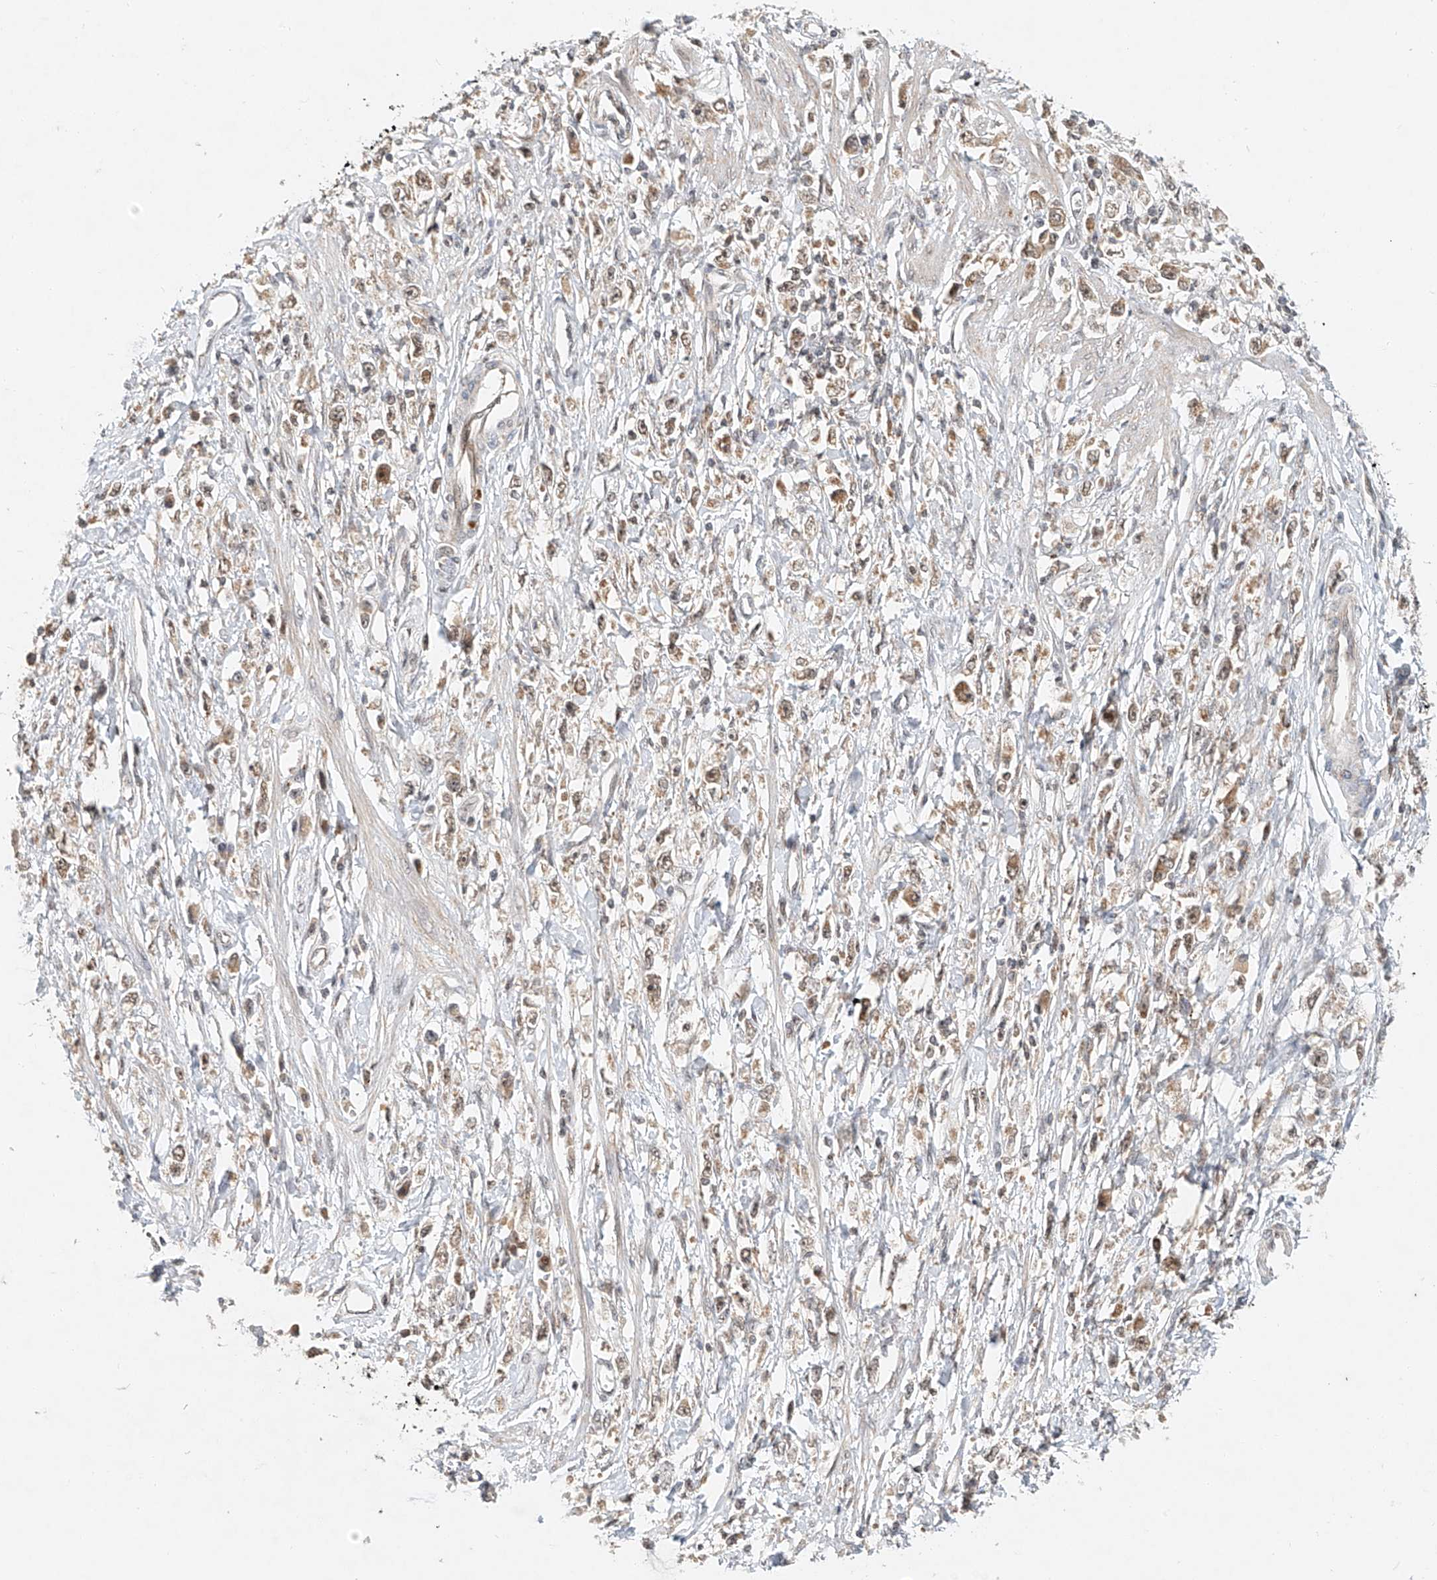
{"staining": {"intensity": "weak", "quantity": ">75%", "location": "cytoplasmic/membranous,nuclear"}, "tissue": "stomach cancer", "cell_type": "Tumor cells", "image_type": "cancer", "snomed": [{"axis": "morphology", "description": "Adenocarcinoma, NOS"}, {"axis": "topography", "description": "Stomach"}], "caption": "Protein expression analysis of human stomach cancer (adenocarcinoma) reveals weak cytoplasmic/membranous and nuclear positivity in about >75% of tumor cells.", "gene": "SYTL3", "patient": {"sex": "female", "age": 59}}